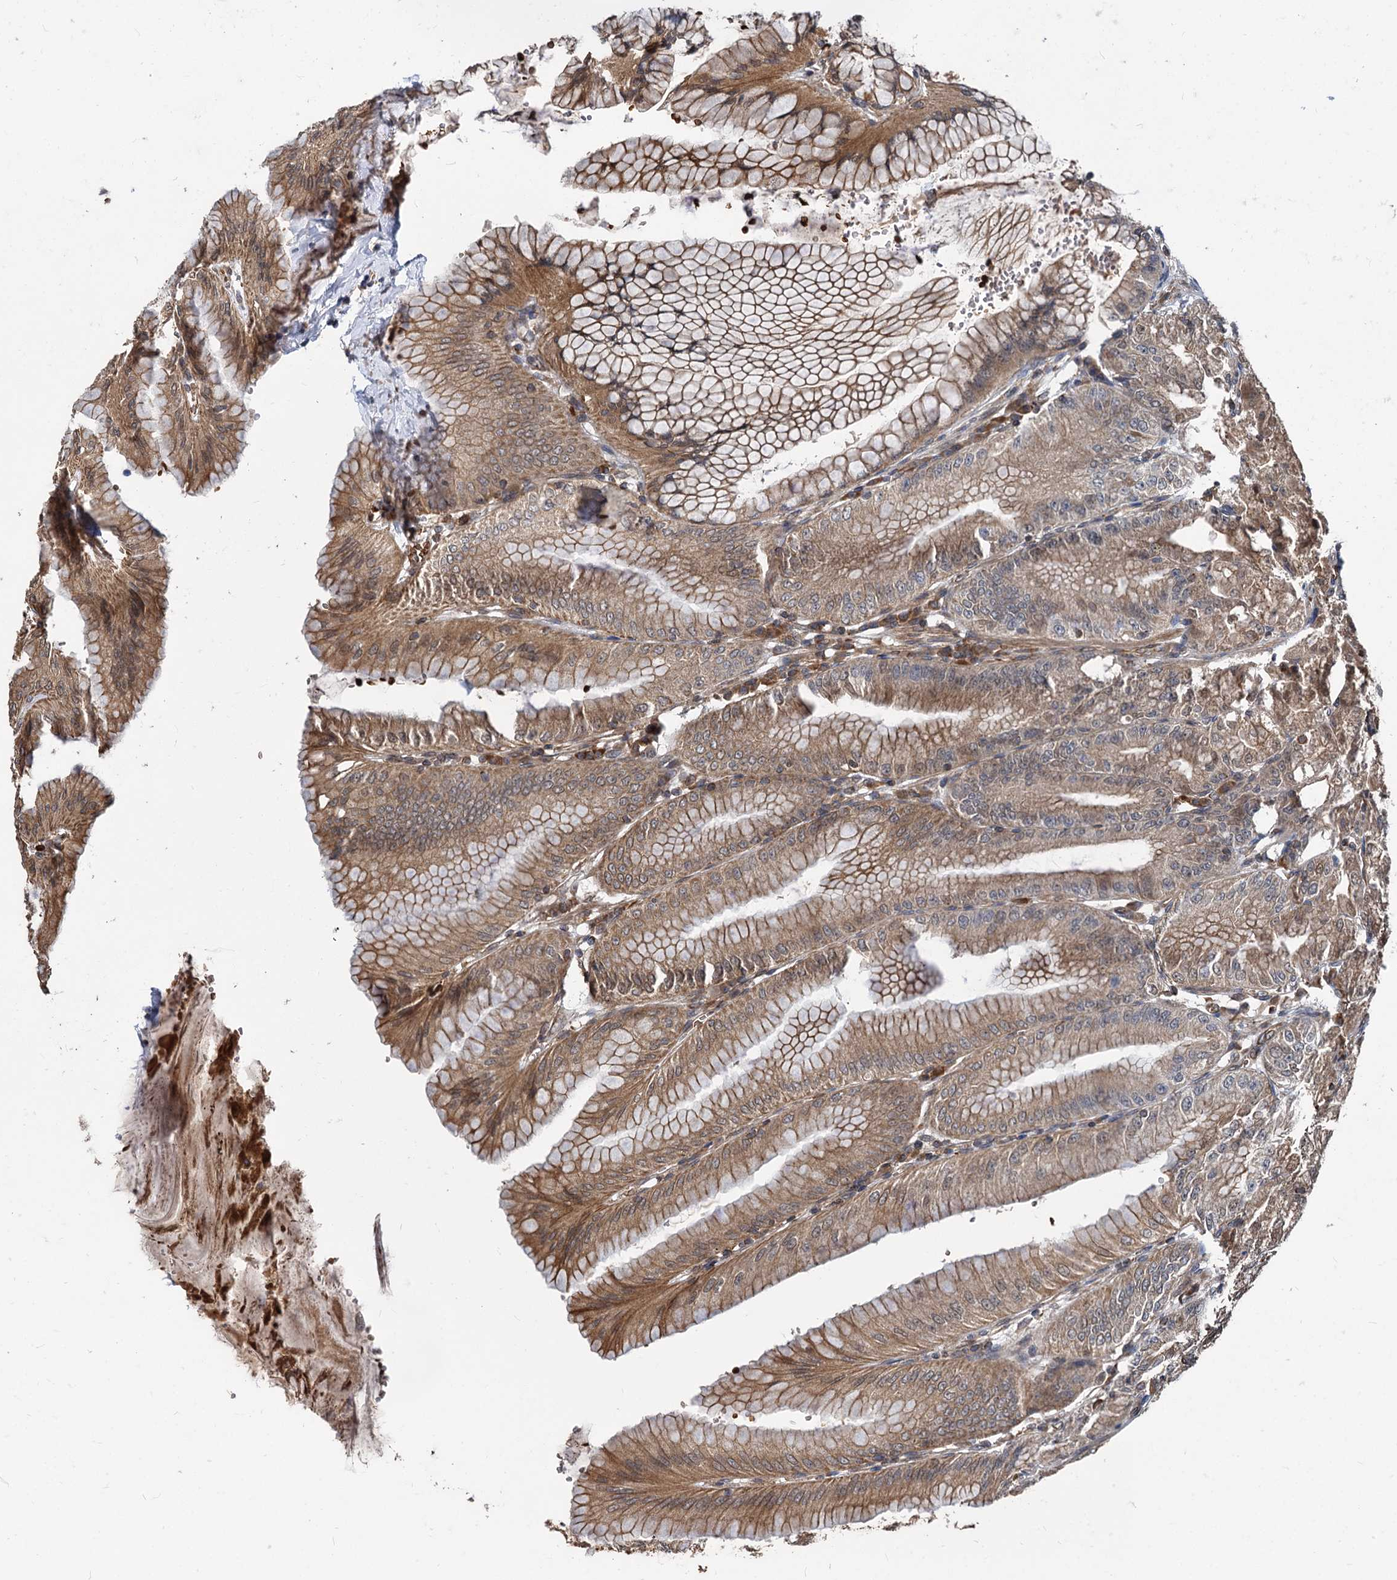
{"staining": {"intensity": "strong", "quantity": "25%-75%", "location": "cytoplasmic/membranous"}, "tissue": "stomach", "cell_type": "Glandular cells", "image_type": "normal", "snomed": [{"axis": "morphology", "description": "Normal tissue, NOS"}, {"axis": "topography", "description": "Stomach, lower"}], "caption": "DAB immunohistochemical staining of benign human stomach reveals strong cytoplasmic/membranous protein expression in about 25%-75% of glandular cells.", "gene": "STIM1", "patient": {"sex": "male", "age": 71}}